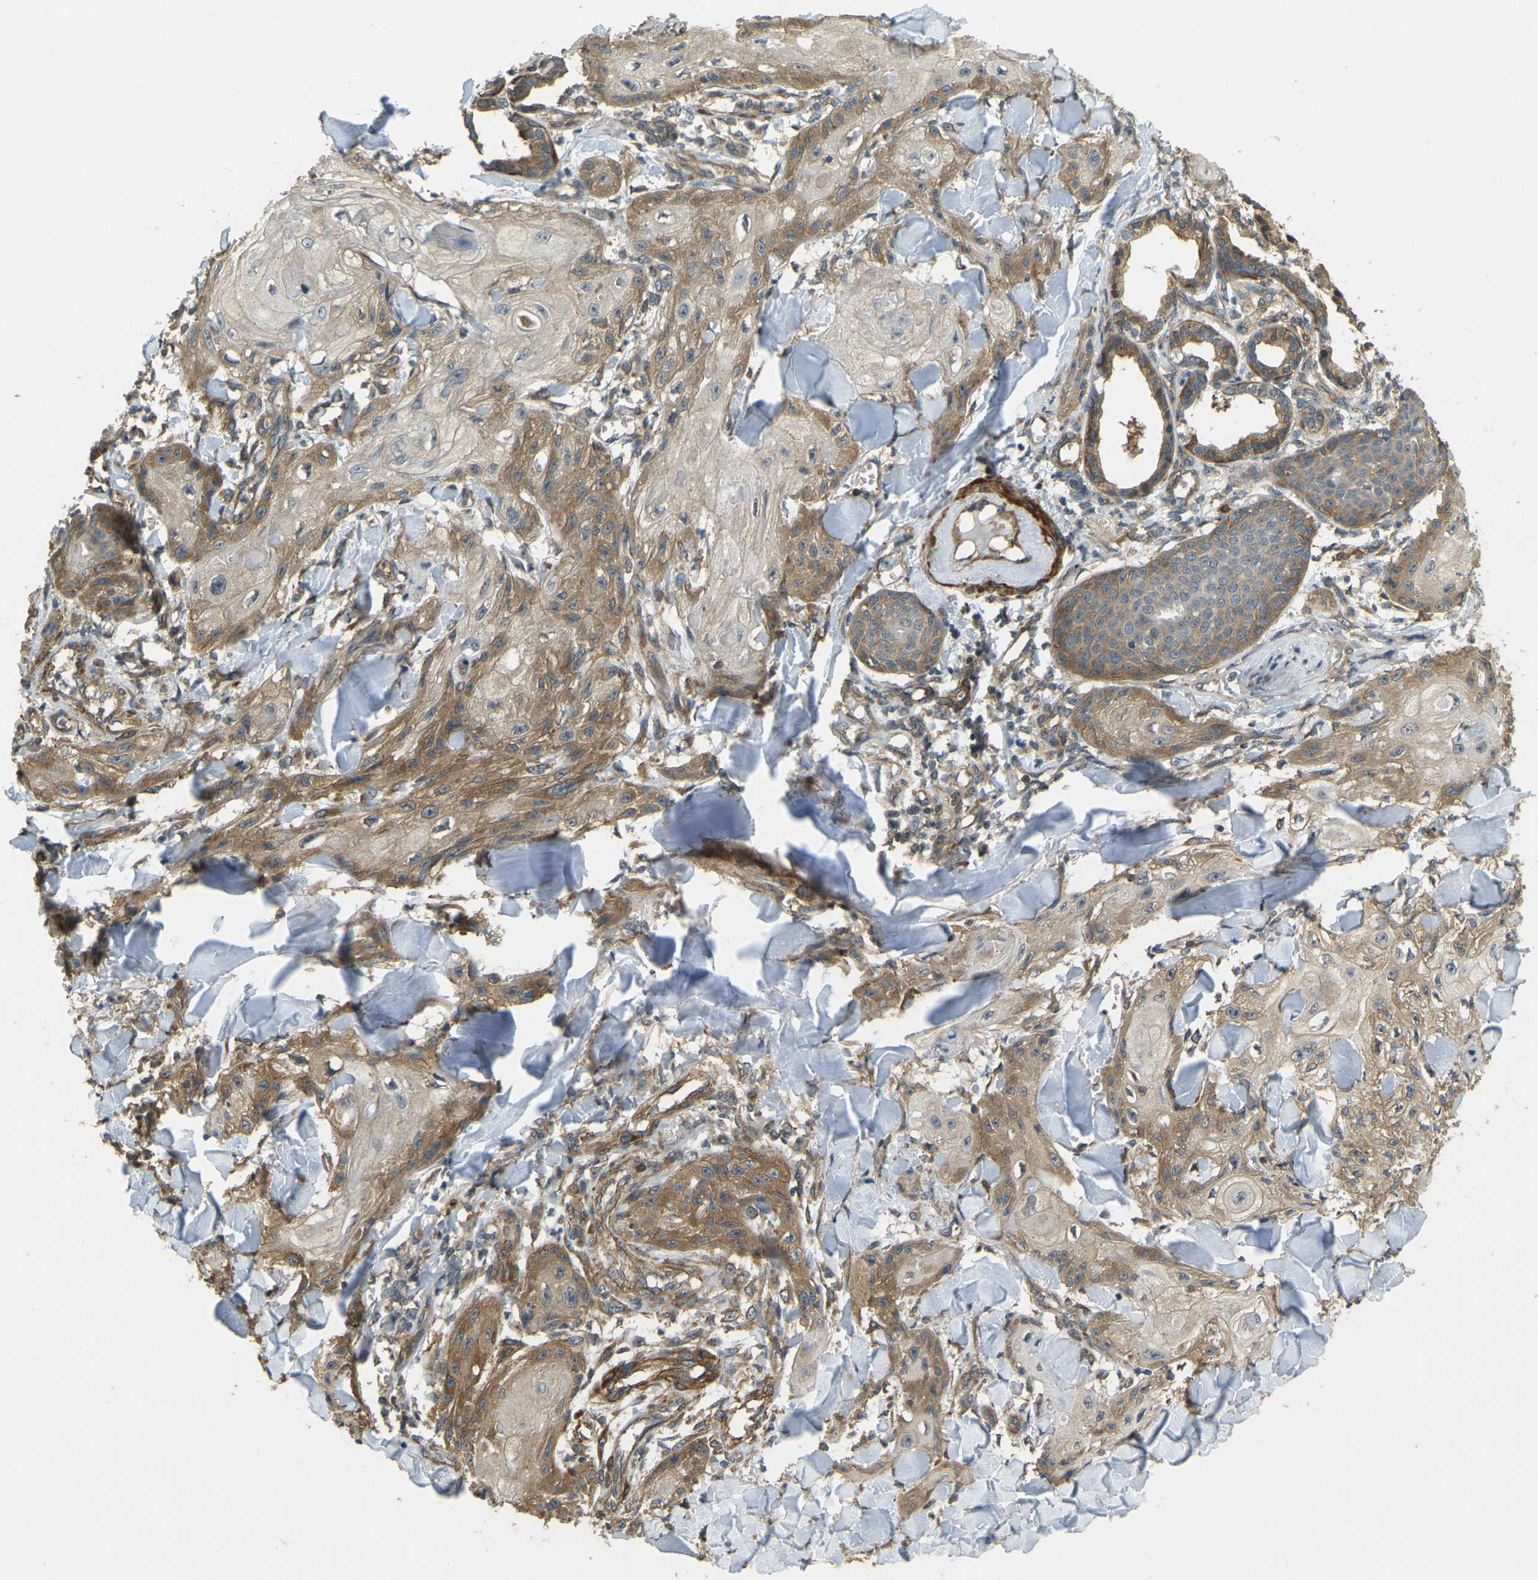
{"staining": {"intensity": "moderate", "quantity": ">75%", "location": "cytoplasmic/membranous"}, "tissue": "skin cancer", "cell_type": "Tumor cells", "image_type": "cancer", "snomed": [{"axis": "morphology", "description": "Squamous cell carcinoma, NOS"}, {"axis": "topography", "description": "Skin"}], "caption": "This image displays immunohistochemistry staining of human skin cancer, with medium moderate cytoplasmic/membranous staining in about >75% of tumor cells.", "gene": "ERGIC1", "patient": {"sex": "male", "age": 74}}